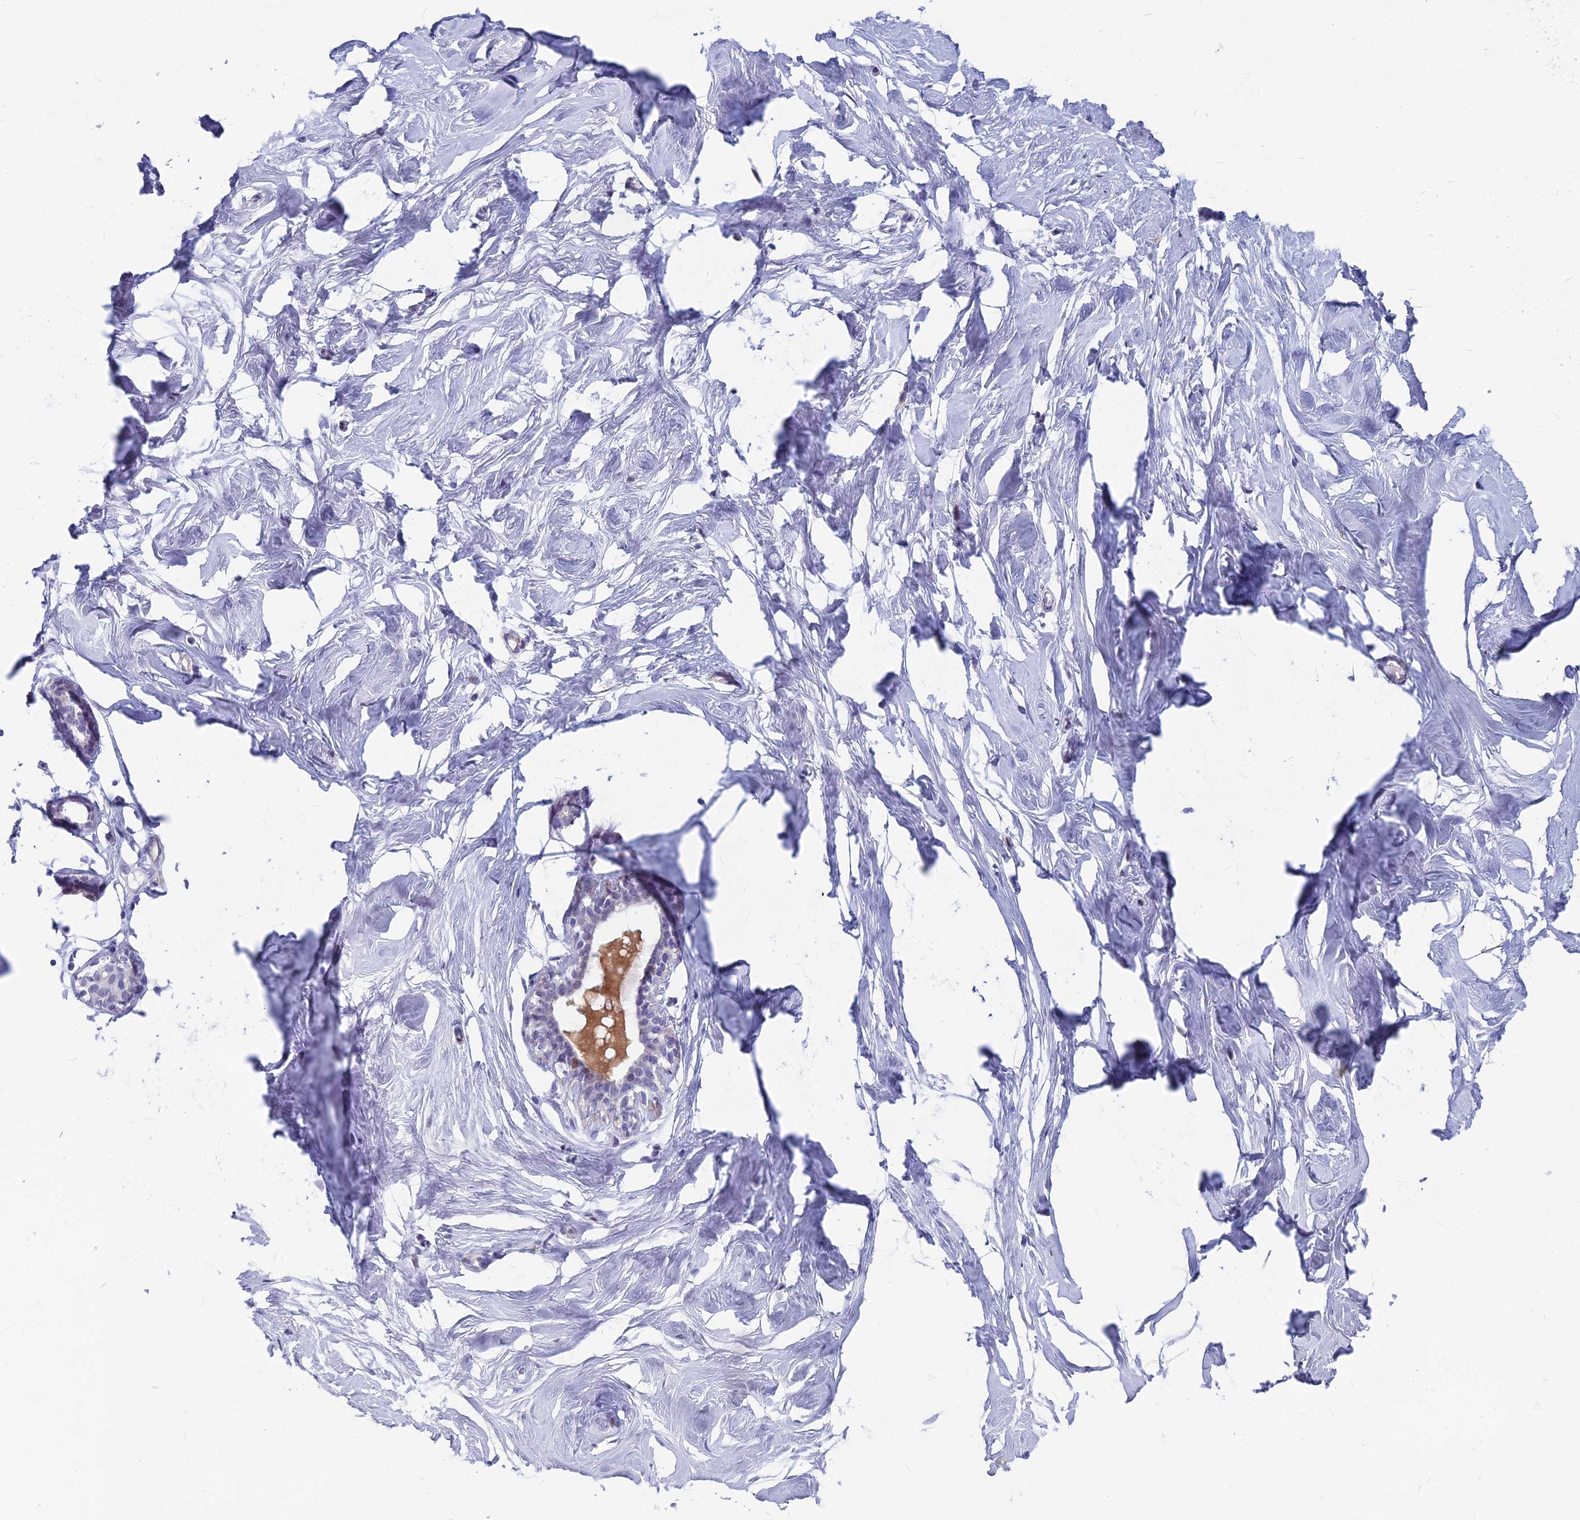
{"staining": {"intensity": "moderate", "quantity": "<25%", "location": "nuclear"}, "tissue": "breast", "cell_type": "Adipocytes", "image_type": "normal", "snomed": [{"axis": "morphology", "description": "Normal tissue, NOS"}, {"axis": "morphology", "description": "Adenoma, NOS"}, {"axis": "topography", "description": "Breast"}], "caption": "Protein analysis of normal breast demonstrates moderate nuclear staining in approximately <25% of adipocytes.", "gene": "MYBPC2", "patient": {"sex": "female", "age": 23}}